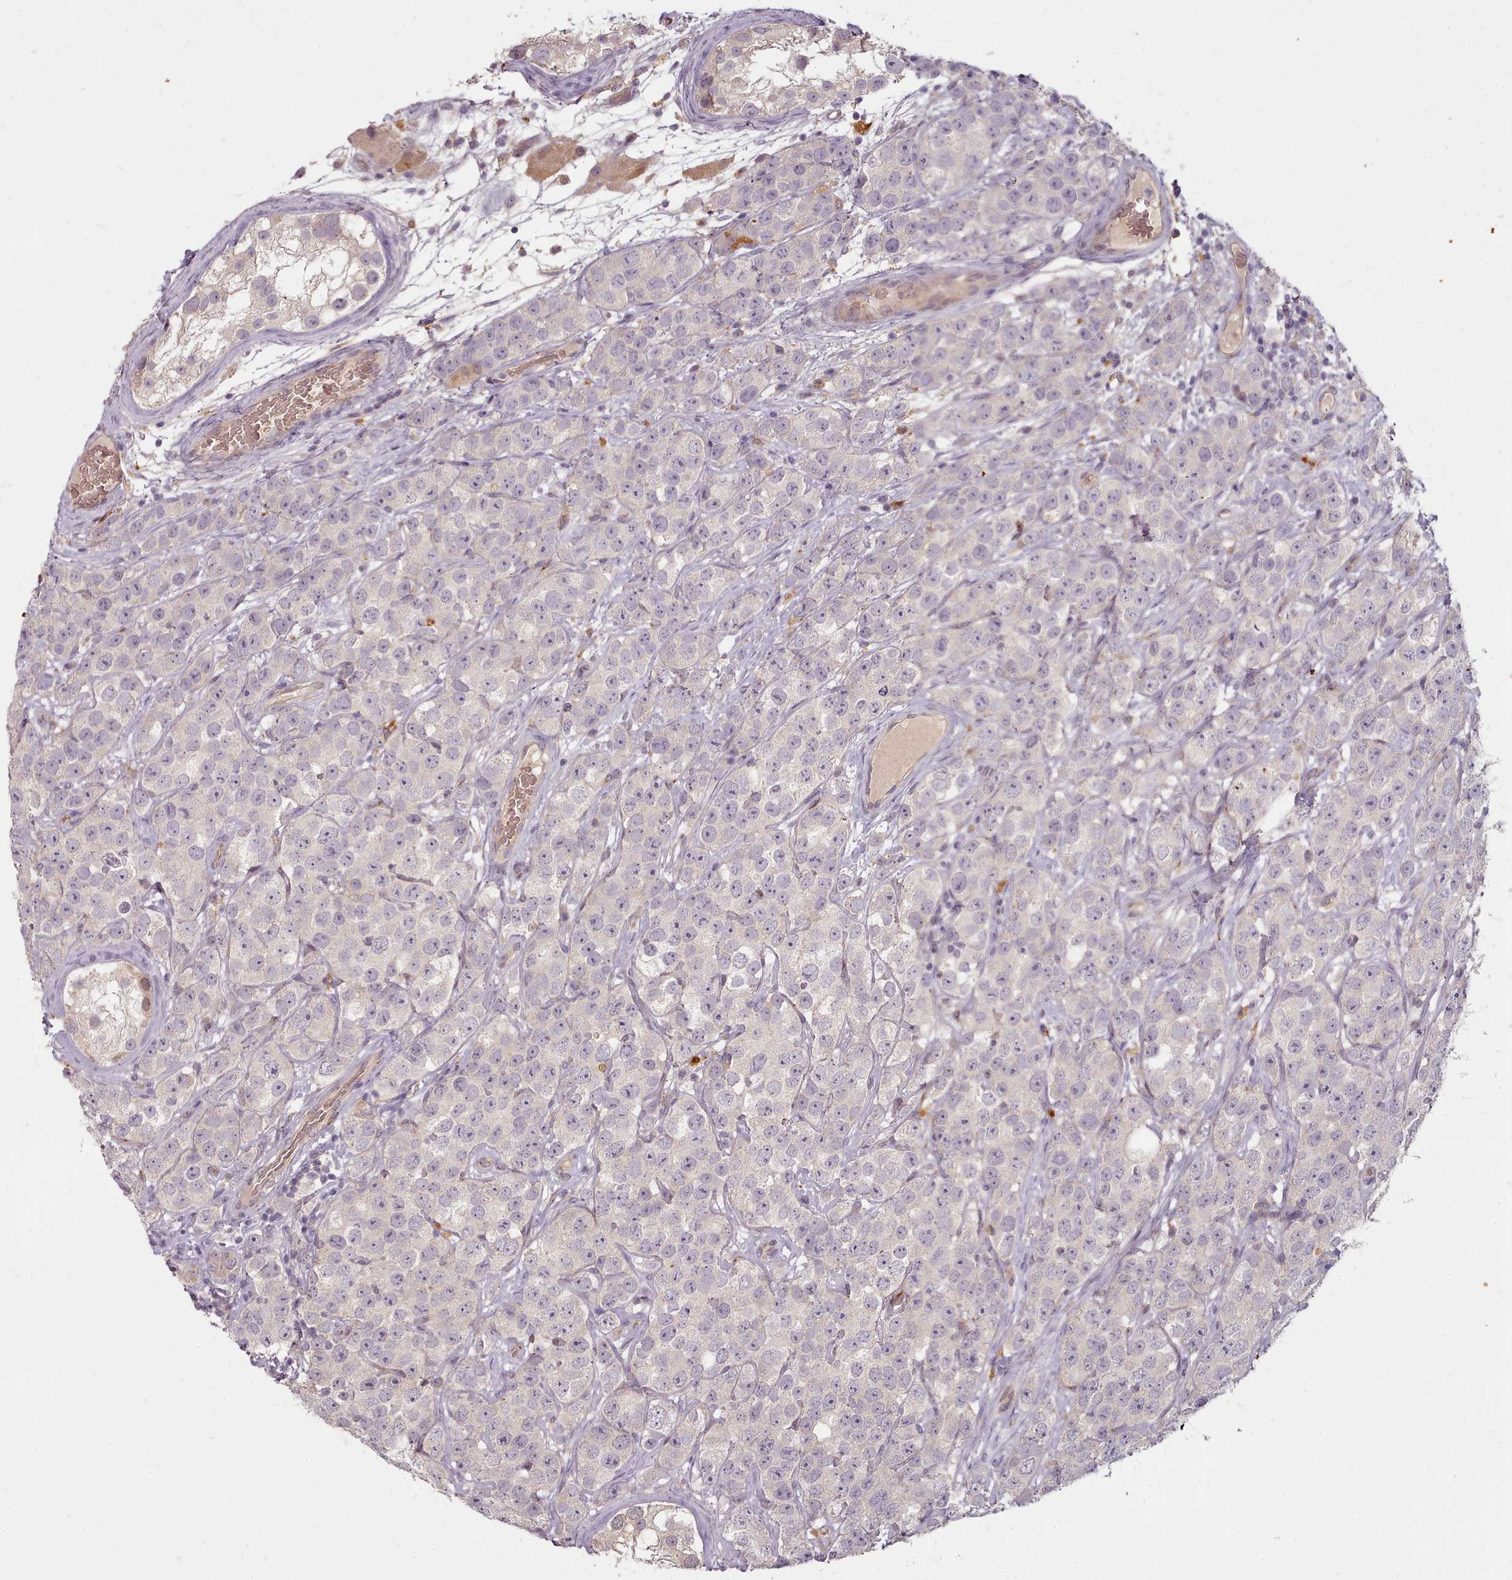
{"staining": {"intensity": "negative", "quantity": "none", "location": "none"}, "tissue": "testis cancer", "cell_type": "Tumor cells", "image_type": "cancer", "snomed": [{"axis": "morphology", "description": "Seminoma, NOS"}, {"axis": "topography", "description": "Testis"}], "caption": "Immunohistochemistry photomicrograph of testis cancer stained for a protein (brown), which reveals no positivity in tumor cells.", "gene": "C1QTNF5", "patient": {"sex": "male", "age": 28}}